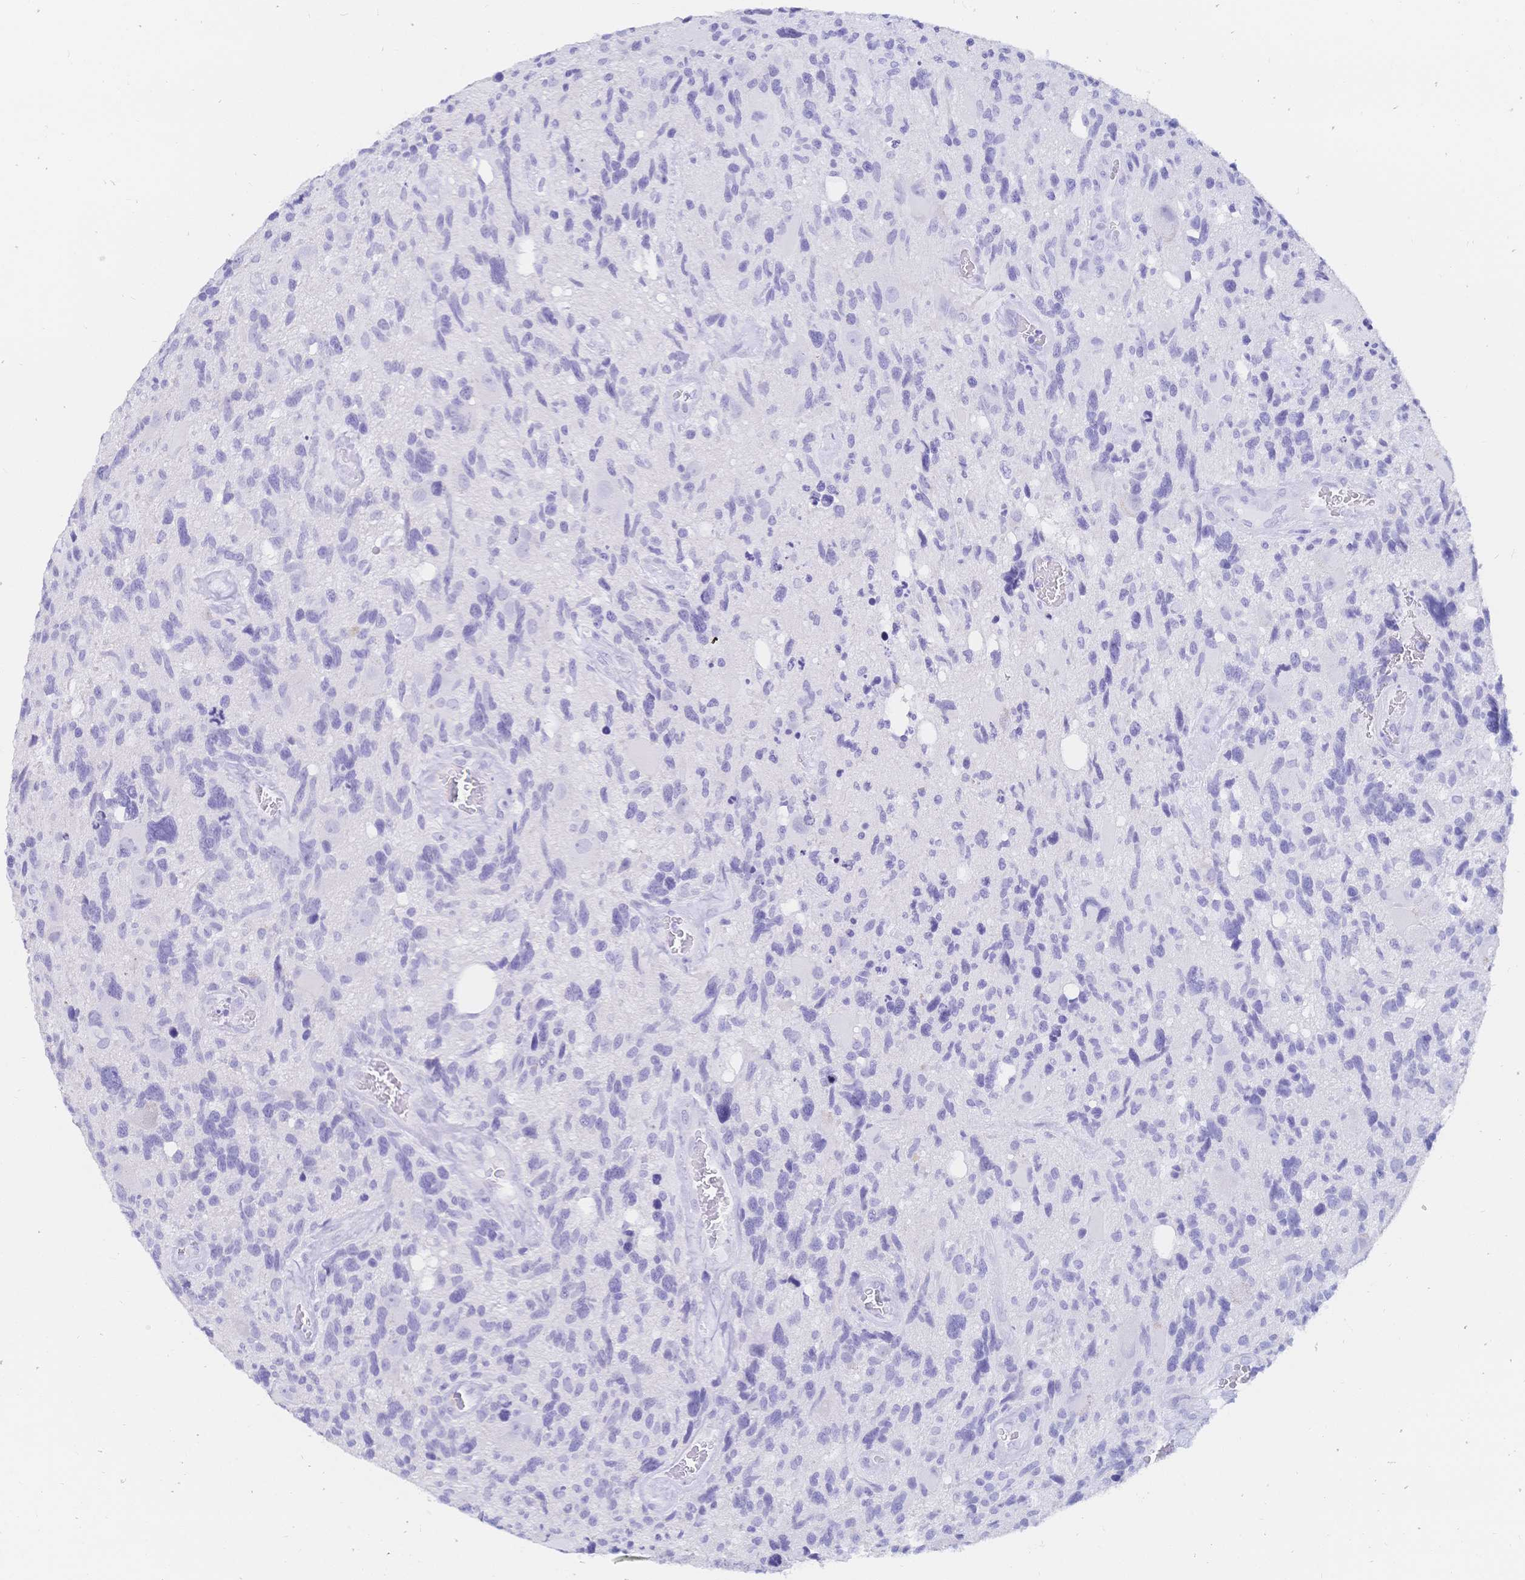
{"staining": {"intensity": "negative", "quantity": "none", "location": "none"}, "tissue": "glioma", "cell_type": "Tumor cells", "image_type": "cancer", "snomed": [{"axis": "morphology", "description": "Glioma, malignant, High grade"}, {"axis": "topography", "description": "Brain"}], "caption": "The image reveals no significant expression in tumor cells of malignant high-grade glioma. (DAB (3,3'-diaminobenzidine) immunohistochemistry (IHC) with hematoxylin counter stain).", "gene": "MEP1B", "patient": {"sex": "male", "age": 49}}